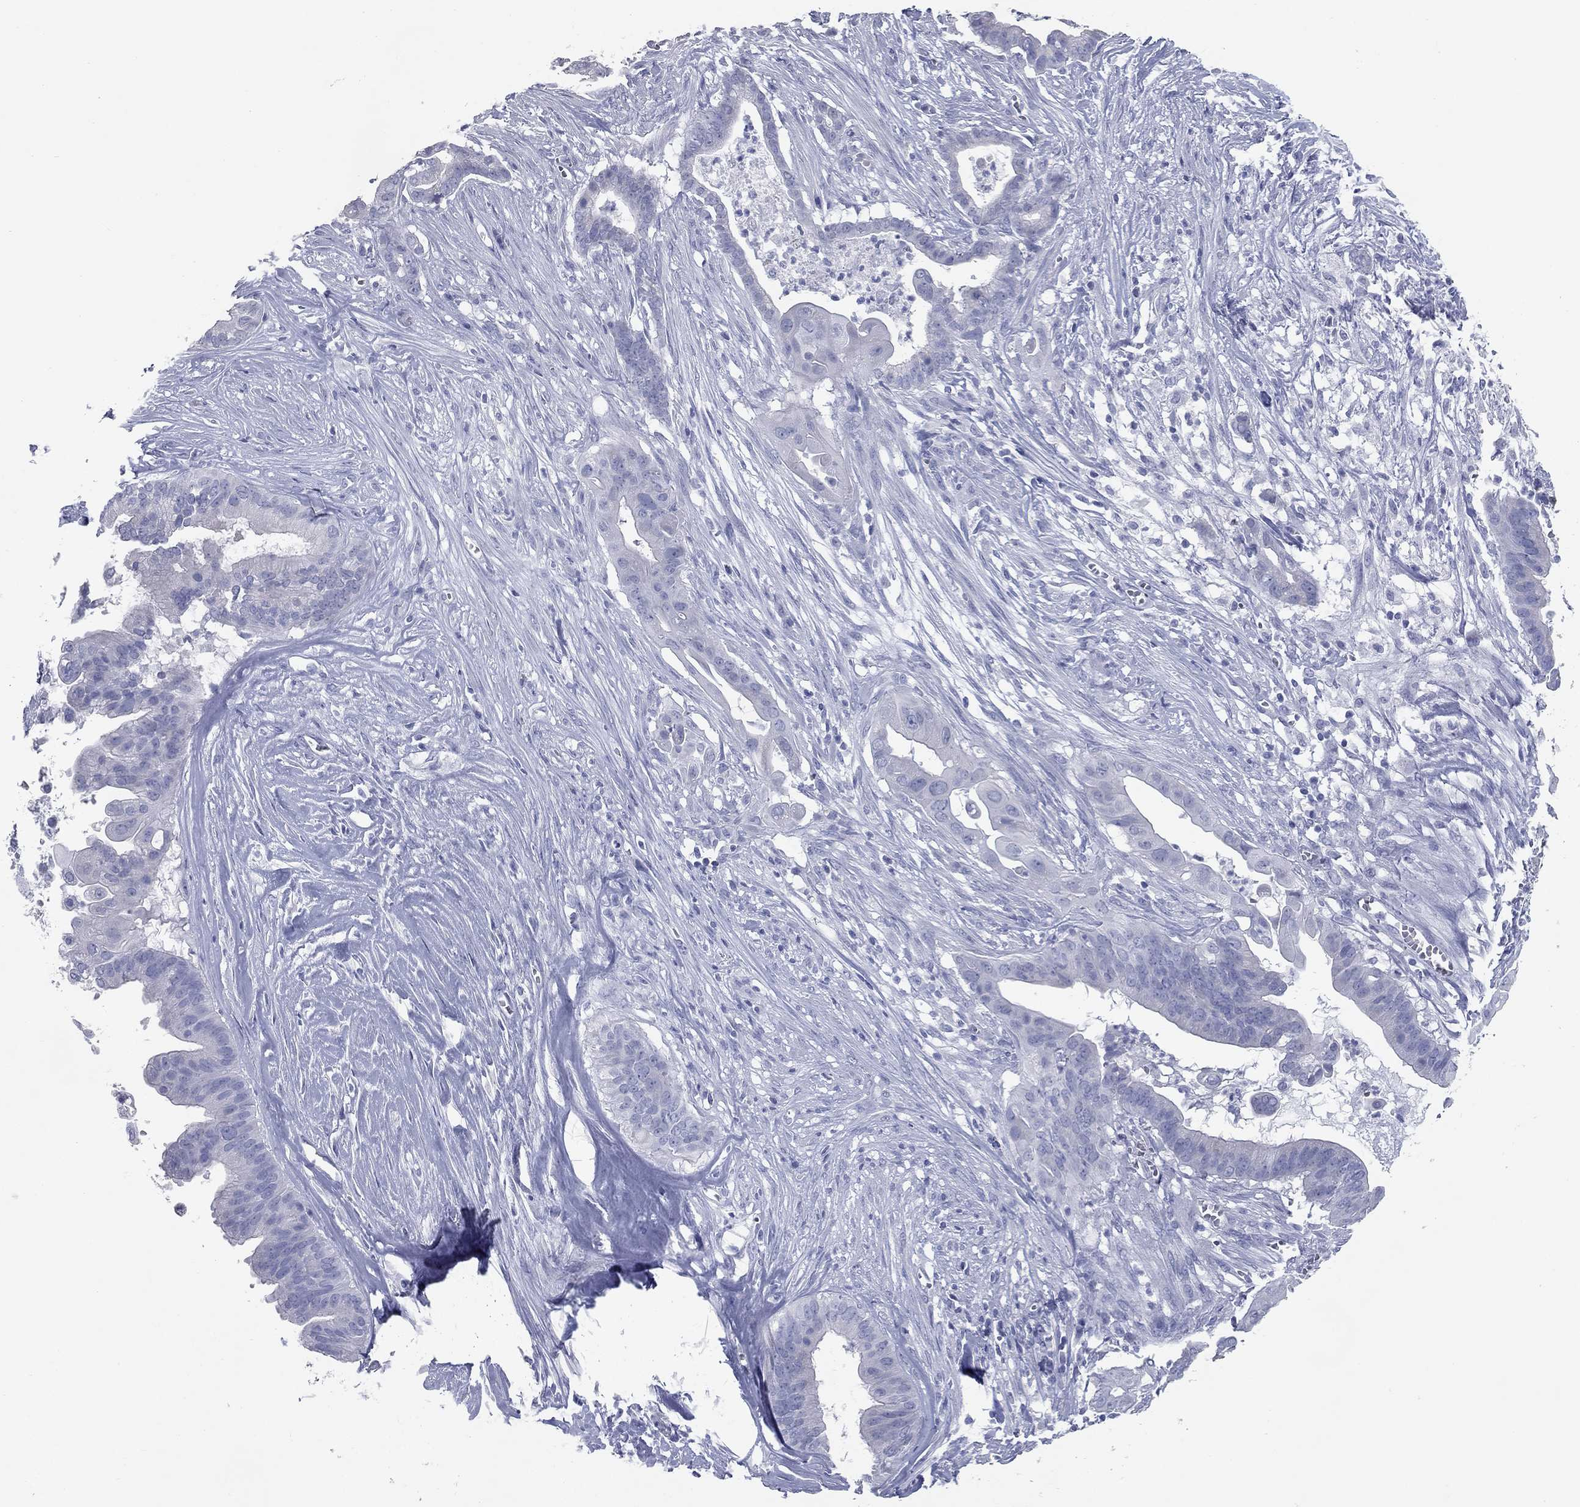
{"staining": {"intensity": "negative", "quantity": "none", "location": "none"}, "tissue": "pancreatic cancer", "cell_type": "Tumor cells", "image_type": "cancer", "snomed": [{"axis": "morphology", "description": "Adenocarcinoma, NOS"}, {"axis": "topography", "description": "Pancreas"}], "caption": "Image shows no protein staining in tumor cells of pancreatic cancer (adenocarcinoma) tissue.", "gene": "TAC1", "patient": {"sex": "male", "age": 61}}